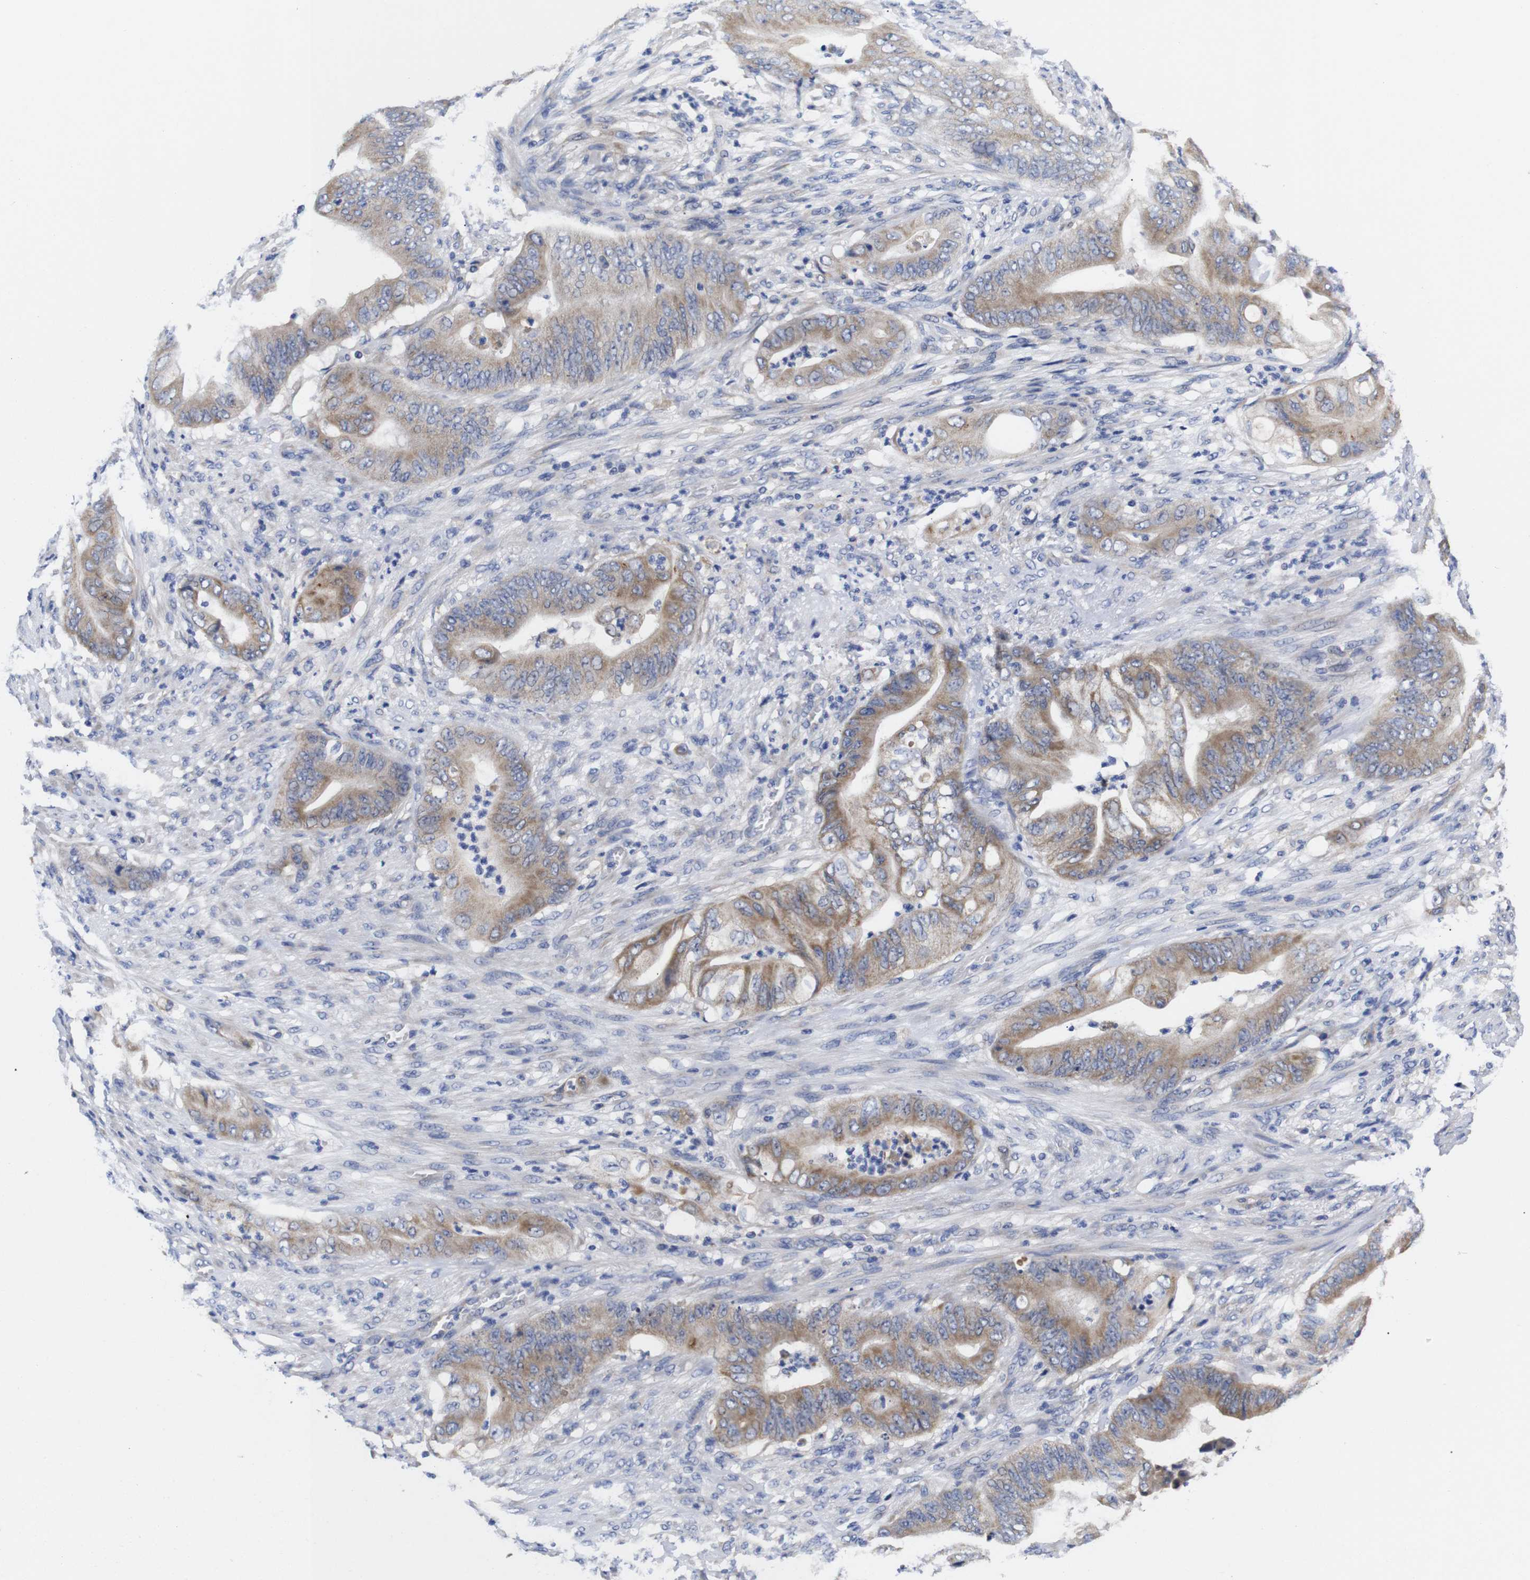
{"staining": {"intensity": "moderate", "quantity": ">75%", "location": "cytoplasmic/membranous"}, "tissue": "stomach cancer", "cell_type": "Tumor cells", "image_type": "cancer", "snomed": [{"axis": "morphology", "description": "Adenocarcinoma, NOS"}, {"axis": "topography", "description": "Stomach"}], "caption": "Protein positivity by immunohistochemistry displays moderate cytoplasmic/membranous positivity in approximately >75% of tumor cells in stomach adenocarcinoma.", "gene": "OPN3", "patient": {"sex": "female", "age": 73}}